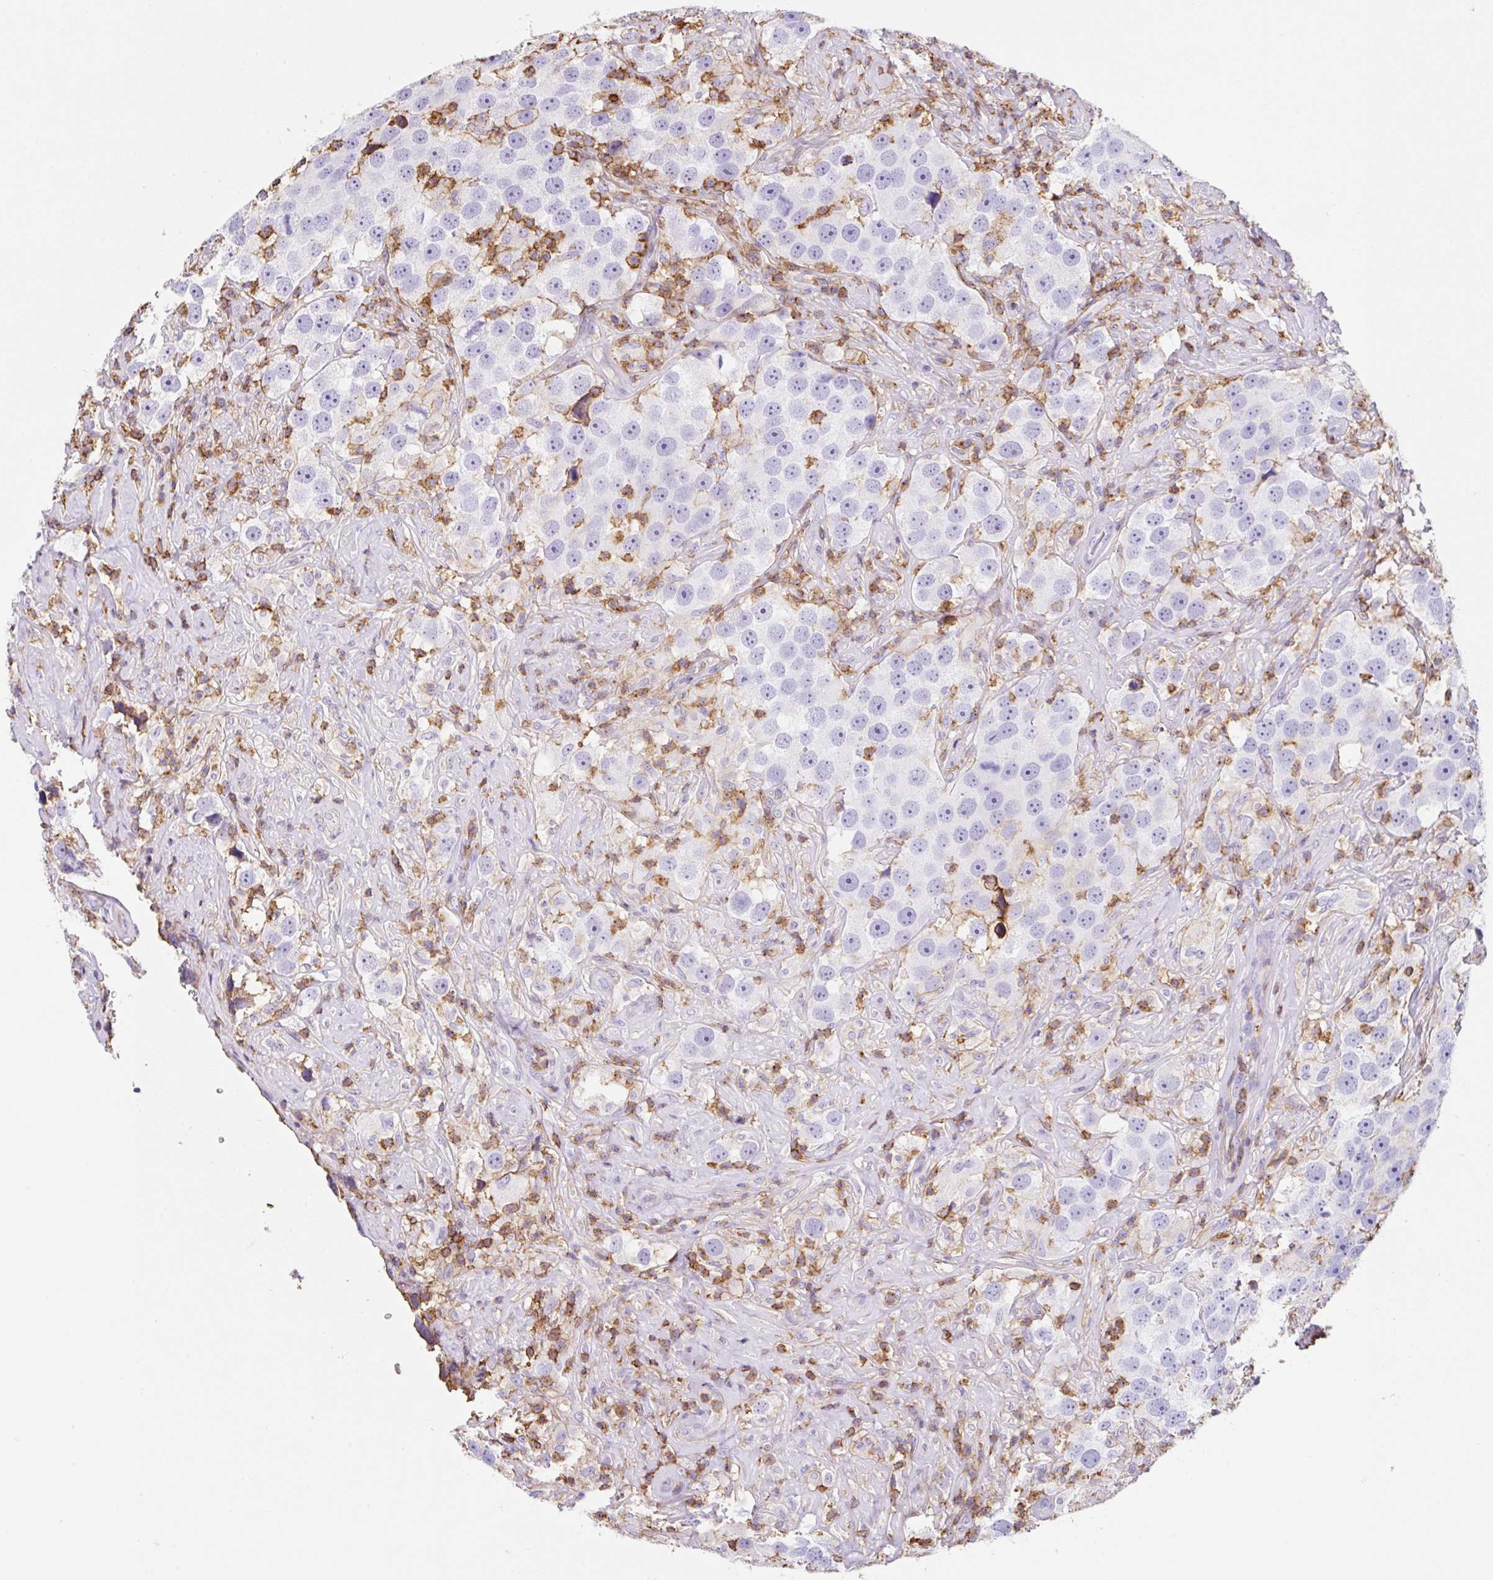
{"staining": {"intensity": "negative", "quantity": "none", "location": "none"}, "tissue": "testis cancer", "cell_type": "Tumor cells", "image_type": "cancer", "snomed": [{"axis": "morphology", "description": "Seminoma, NOS"}, {"axis": "topography", "description": "Testis"}], "caption": "Immunohistochemistry of human testis cancer (seminoma) shows no expression in tumor cells.", "gene": "MTTP", "patient": {"sex": "male", "age": 49}}